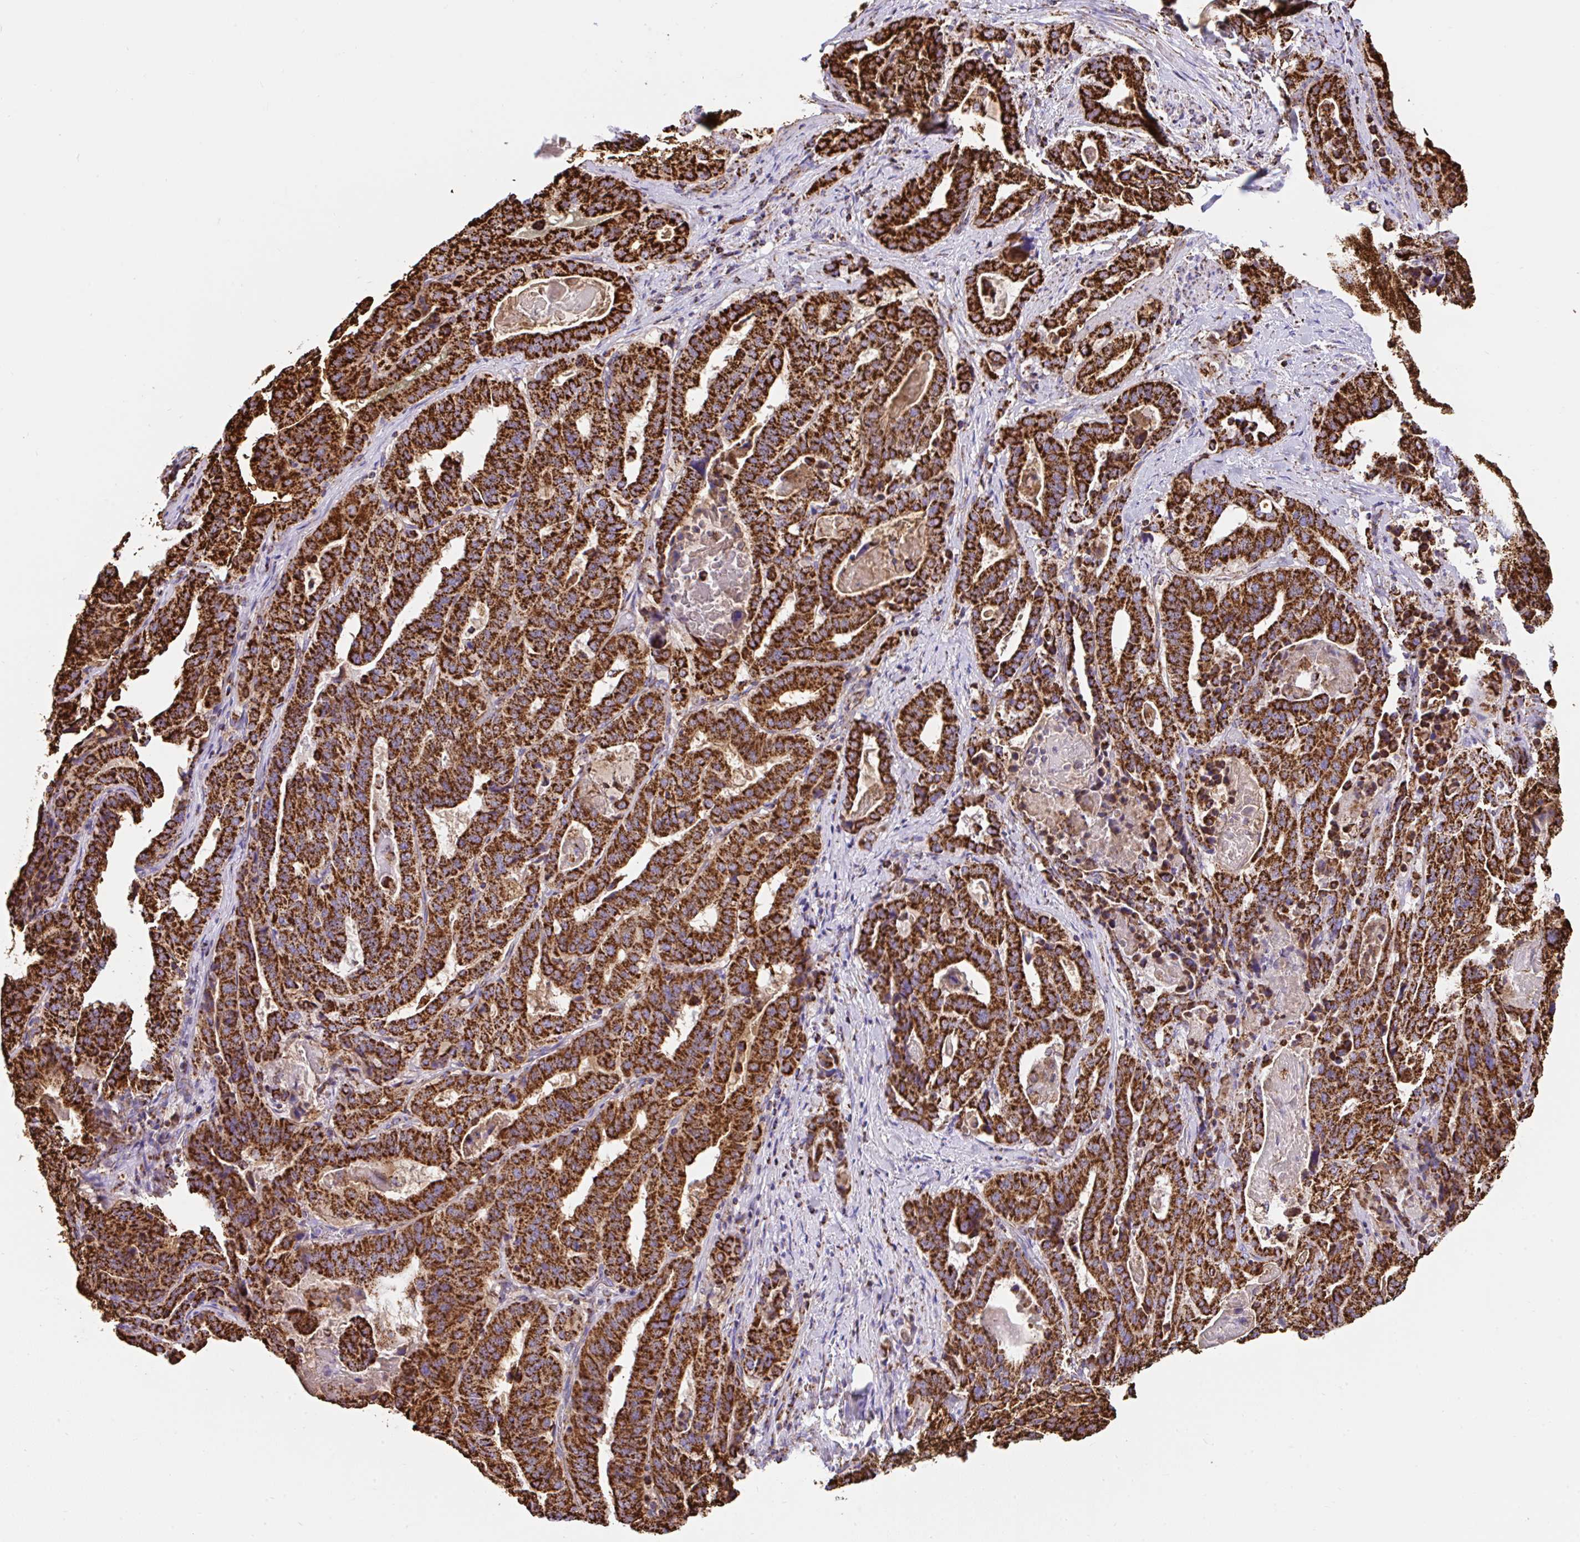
{"staining": {"intensity": "strong", "quantity": ">75%", "location": "cytoplasmic/membranous"}, "tissue": "stomach cancer", "cell_type": "Tumor cells", "image_type": "cancer", "snomed": [{"axis": "morphology", "description": "Adenocarcinoma, NOS"}, {"axis": "topography", "description": "Stomach"}], "caption": "High-magnification brightfield microscopy of stomach cancer (adenocarcinoma) stained with DAB (brown) and counterstained with hematoxylin (blue). tumor cells exhibit strong cytoplasmic/membranous expression is appreciated in about>75% of cells.", "gene": "ANKRD33B", "patient": {"sex": "male", "age": 48}}